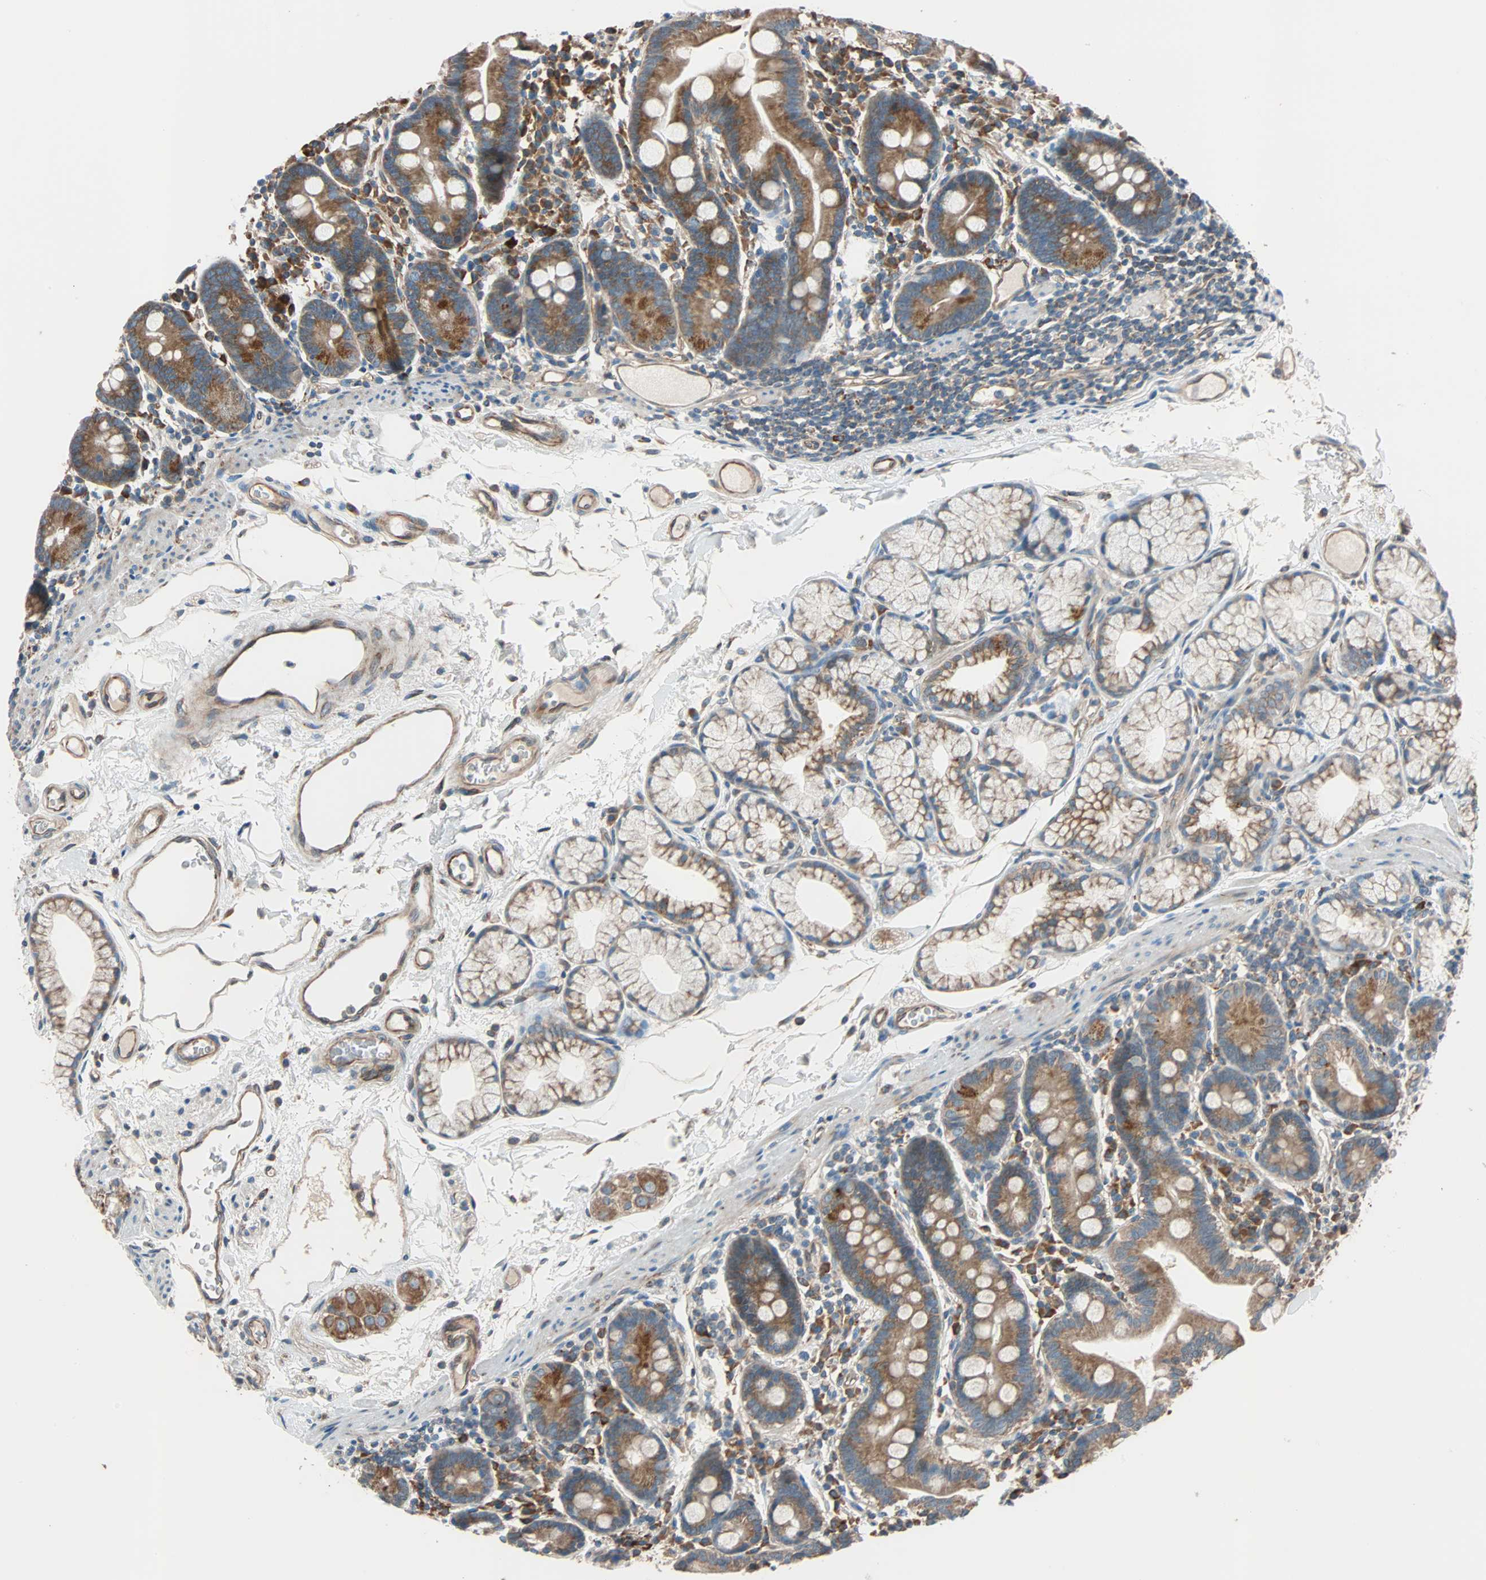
{"staining": {"intensity": "moderate", "quantity": ">75%", "location": "cytoplasmic/membranous"}, "tissue": "duodenum", "cell_type": "Glandular cells", "image_type": "normal", "snomed": [{"axis": "morphology", "description": "Normal tissue, NOS"}, {"axis": "topography", "description": "Duodenum"}], "caption": "Immunohistochemical staining of benign duodenum displays medium levels of moderate cytoplasmic/membranous expression in approximately >75% of glandular cells. Ihc stains the protein in brown and the nuclei are stained blue.", "gene": "PHYH", "patient": {"sex": "male", "age": 50}}